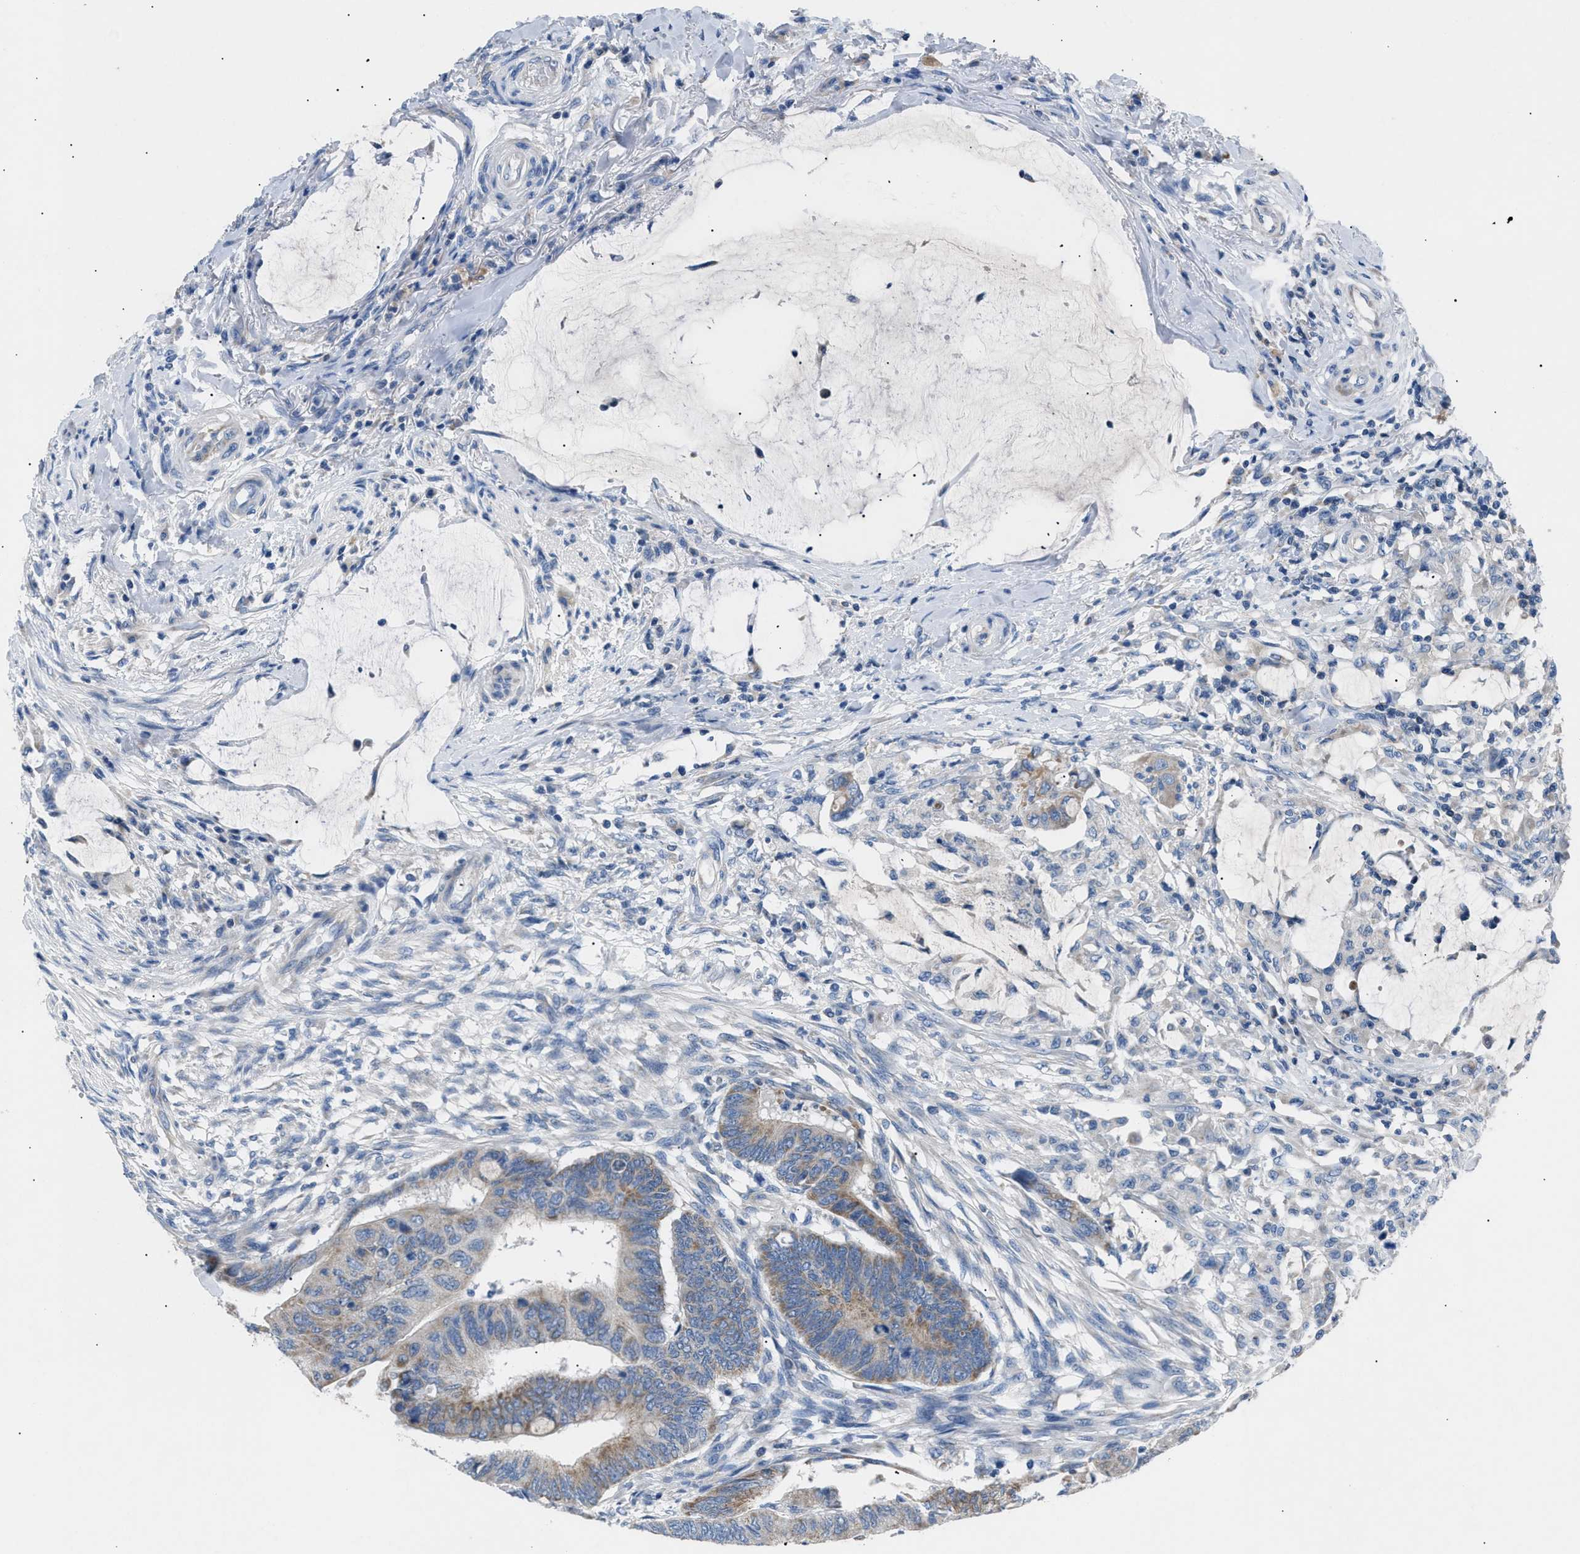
{"staining": {"intensity": "moderate", "quantity": "25%-75%", "location": "cytoplasmic/membranous"}, "tissue": "colorectal cancer", "cell_type": "Tumor cells", "image_type": "cancer", "snomed": [{"axis": "morphology", "description": "Normal tissue, NOS"}, {"axis": "morphology", "description": "Adenocarcinoma, NOS"}, {"axis": "topography", "description": "Rectum"}, {"axis": "topography", "description": "Peripheral nerve tissue"}], "caption": "Protein staining displays moderate cytoplasmic/membranous expression in about 25%-75% of tumor cells in colorectal cancer (adenocarcinoma).", "gene": "ILDR1", "patient": {"sex": "male", "age": 92}}